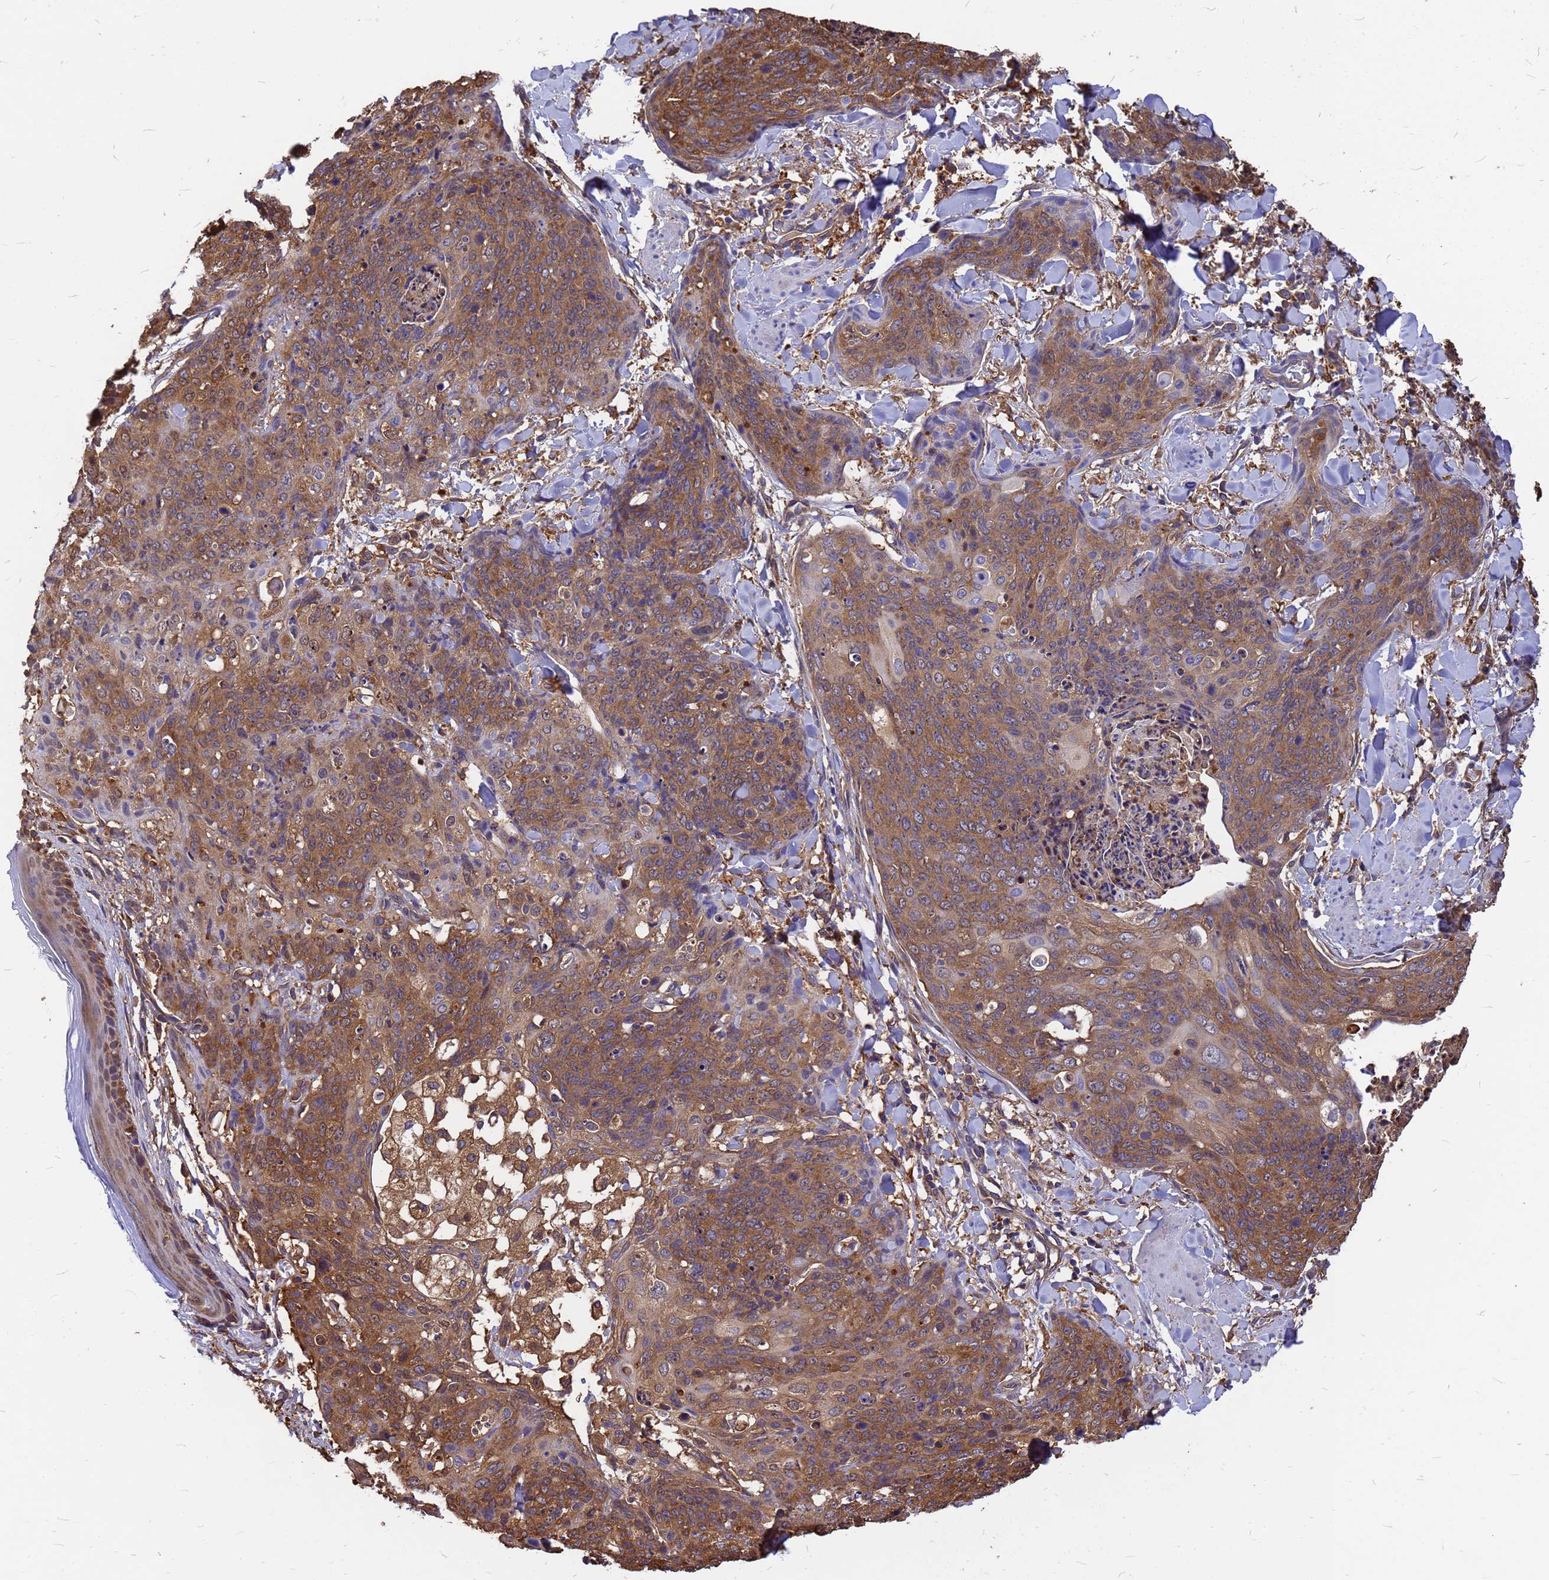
{"staining": {"intensity": "moderate", "quantity": ">75%", "location": "cytoplasmic/membranous"}, "tissue": "skin cancer", "cell_type": "Tumor cells", "image_type": "cancer", "snomed": [{"axis": "morphology", "description": "Squamous cell carcinoma, NOS"}, {"axis": "topography", "description": "Skin"}, {"axis": "topography", "description": "Vulva"}], "caption": "Immunohistochemistry of skin cancer (squamous cell carcinoma) demonstrates medium levels of moderate cytoplasmic/membranous expression in approximately >75% of tumor cells.", "gene": "GID4", "patient": {"sex": "female", "age": 85}}